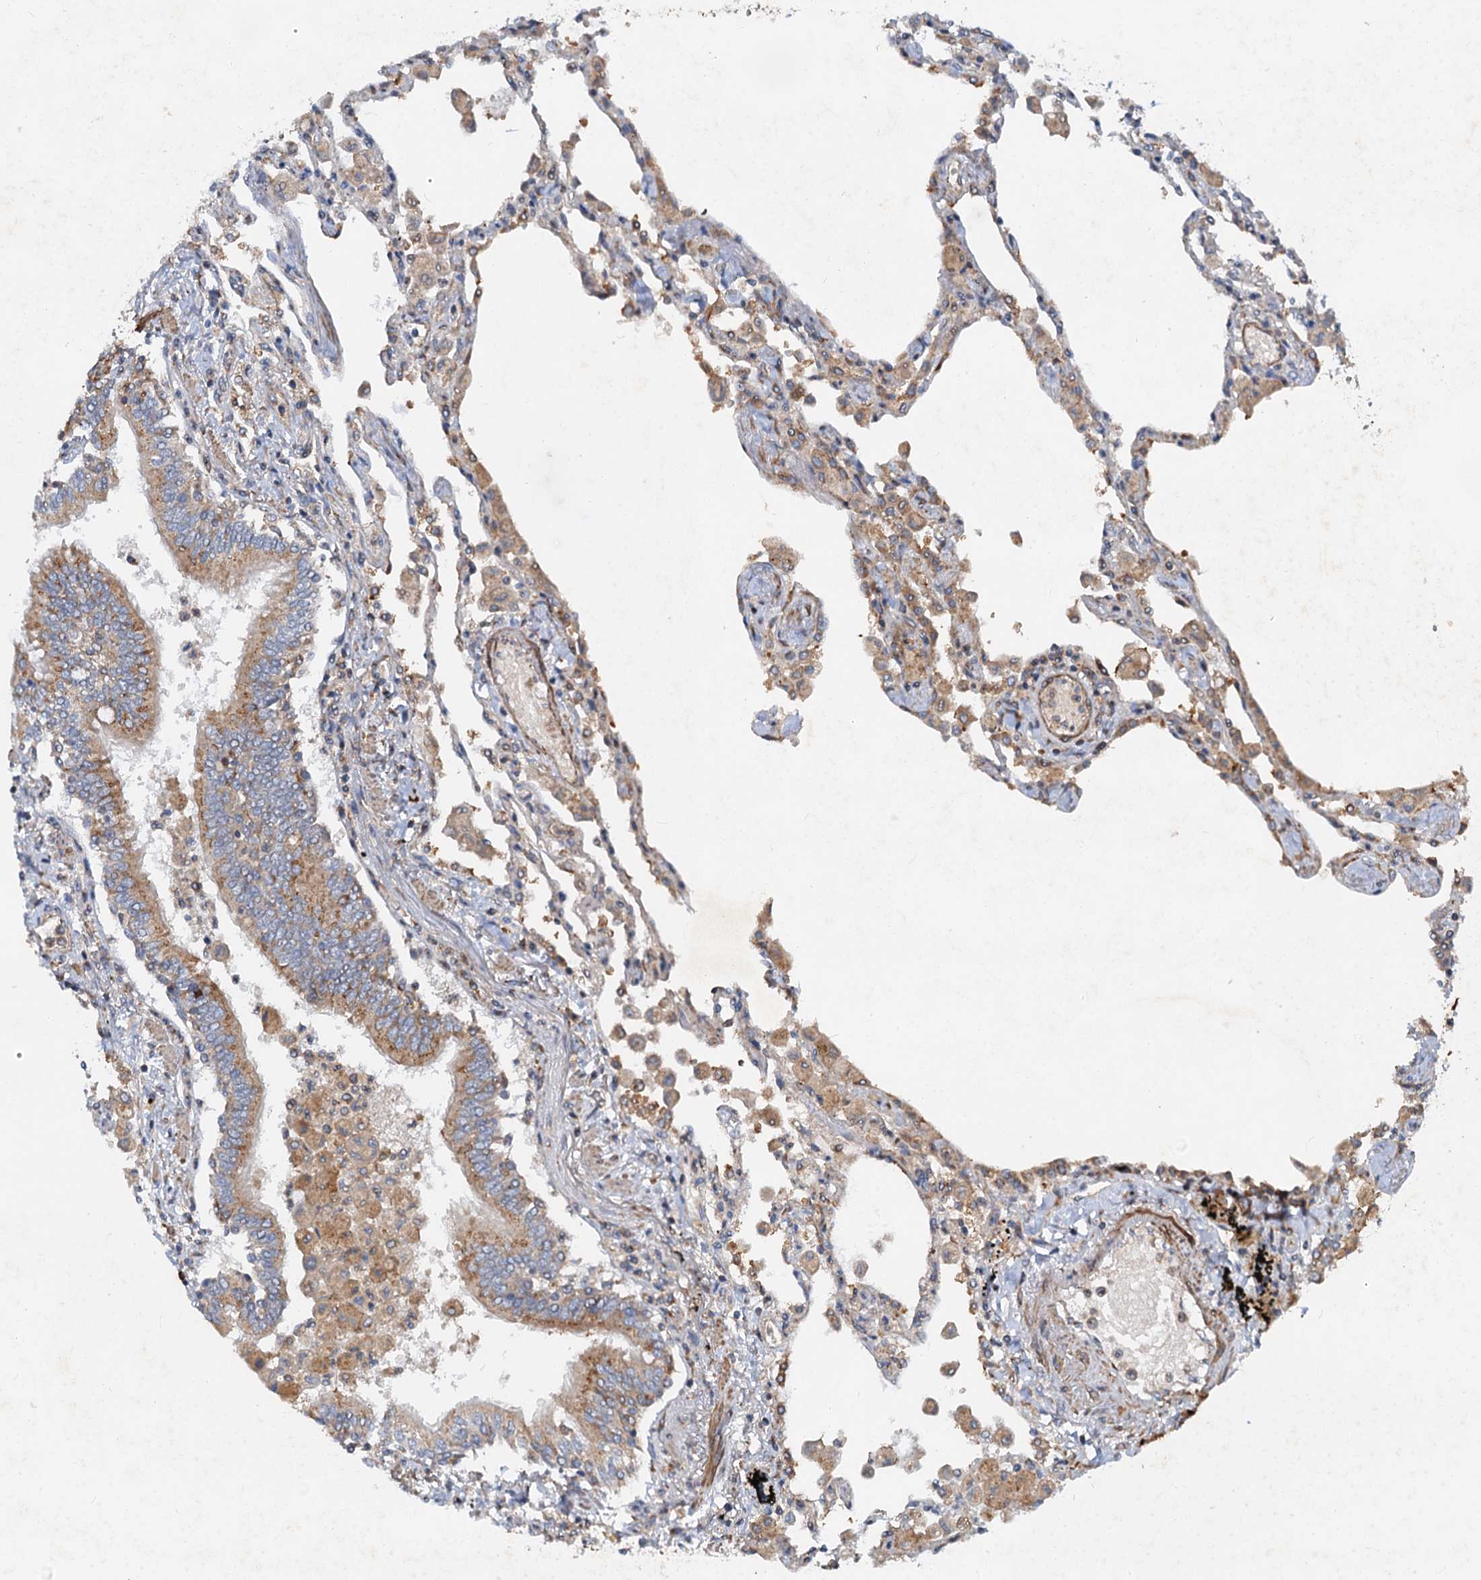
{"staining": {"intensity": "moderate", "quantity": "<25%", "location": "cytoplasmic/membranous"}, "tissue": "lung", "cell_type": "Alveolar cells", "image_type": "normal", "snomed": [{"axis": "morphology", "description": "Normal tissue, NOS"}, {"axis": "topography", "description": "Bronchus"}, {"axis": "topography", "description": "Lung"}], "caption": "Immunohistochemical staining of unremarkable lung reveals moderate cytoplasmic/membranous protein expression in approximately <25% of alveolar cells. (DAB (3,3'-diaminobenzidine) IHC with brightfield microscopy, high magnification).", "gene": "ANKRD26", "patient": {"sex": "female", "age": 49}}